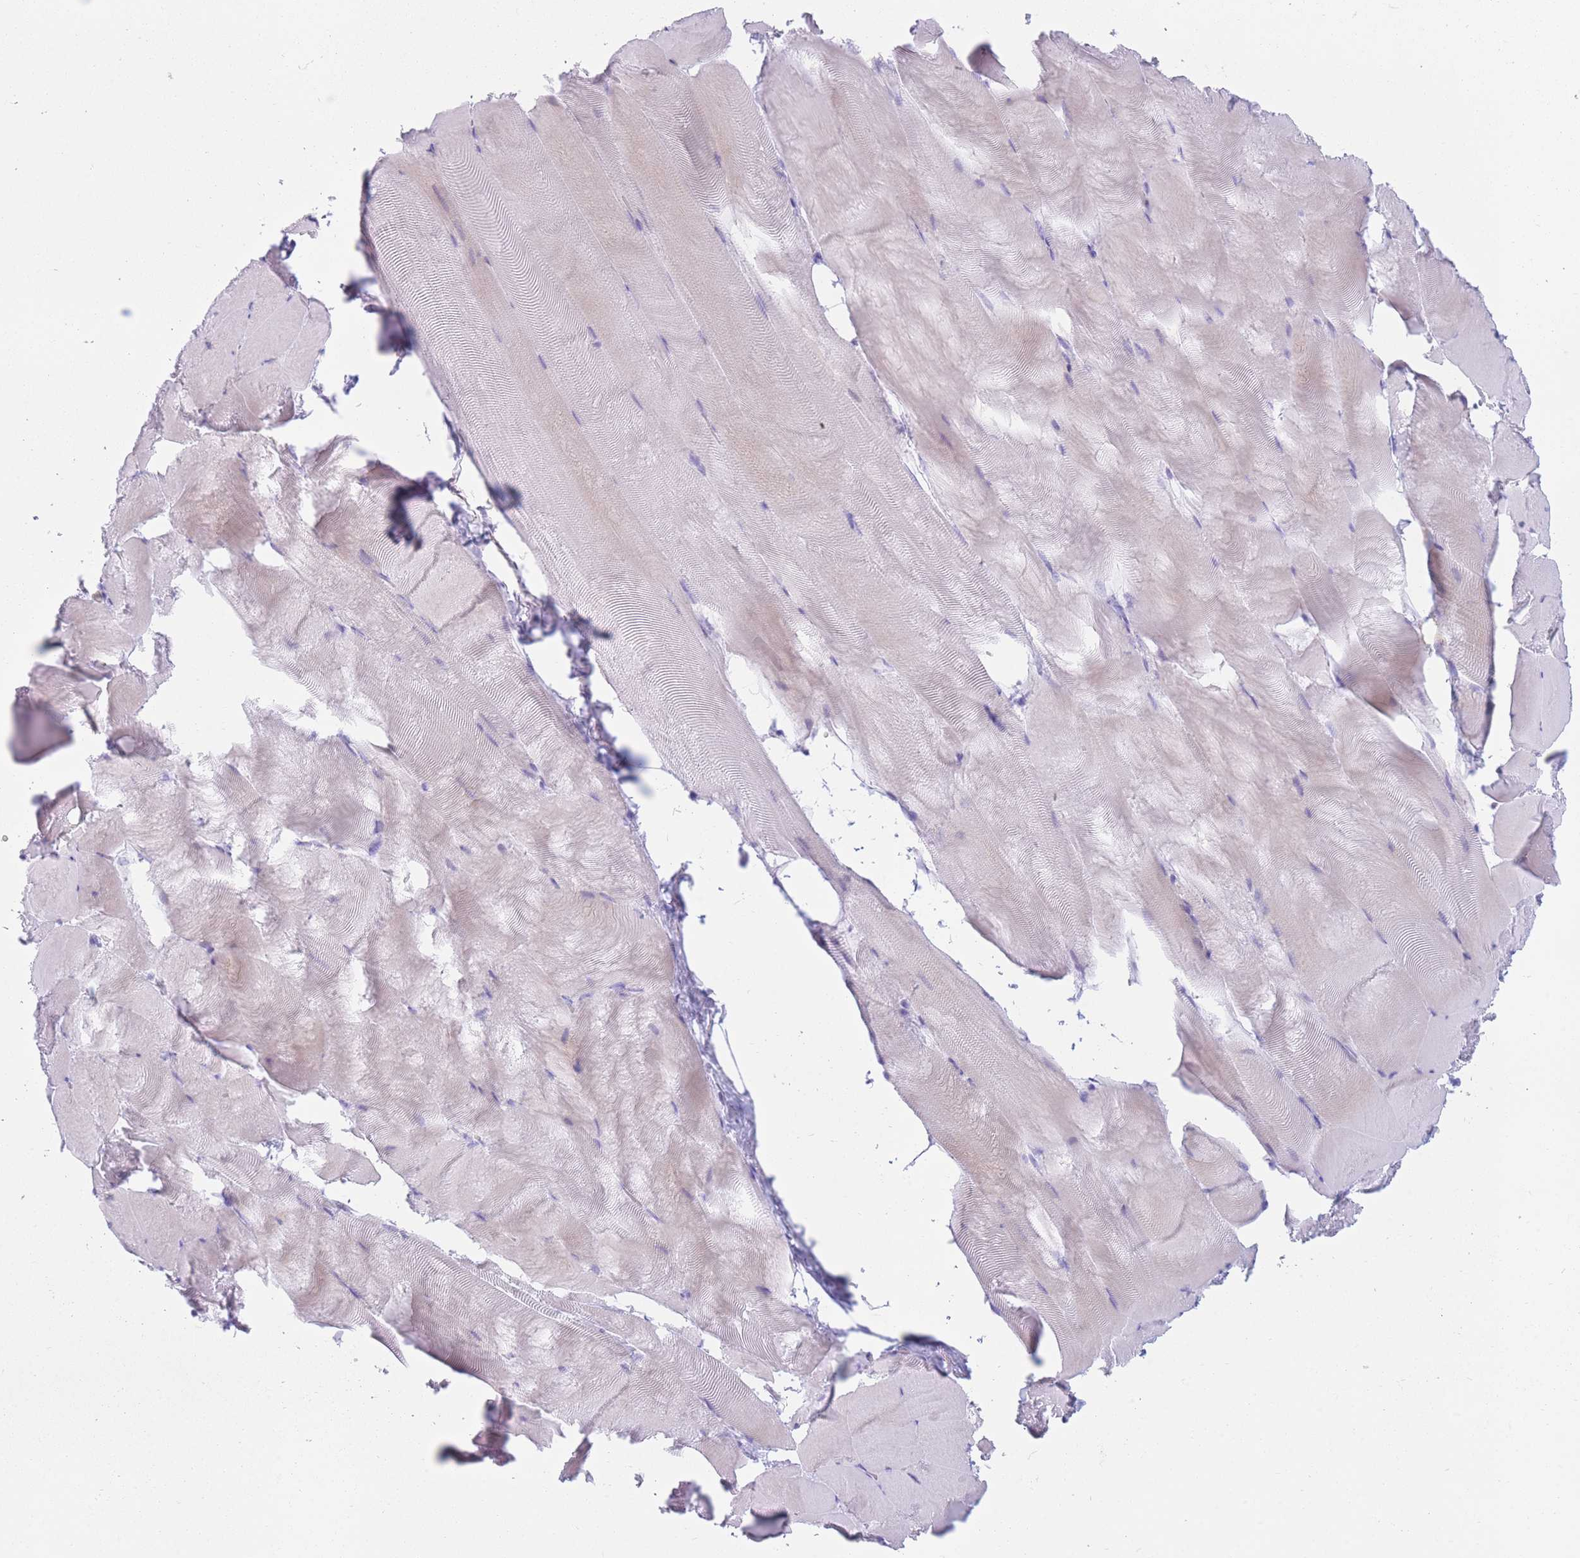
{"staining": {"intensity": "weak", "quantity": "<25%", "location": "cytoplasmic/membranous"}, "tissue": "skeletal muscle", "cell_type": "Myocytes", "image_type": "normal", "snomed": [{"axis": "morphology", "description": "Normal tissue, NOS"}, {"axis": "topography", "description": "Skeletal muscle"}], "caption": "High magnification brightfield microscopy of unremarkable skeletal muscle stained with DAB (brown) and counterstained with hematoxylin (blue): myocytes show no significant expression. (DAB (3,3'-diaminobenzidine) immunohistochemistry with hematoxylin counter stain).", "gene": "COL27A1", "patient": {"sex": "female", "age": 64}}